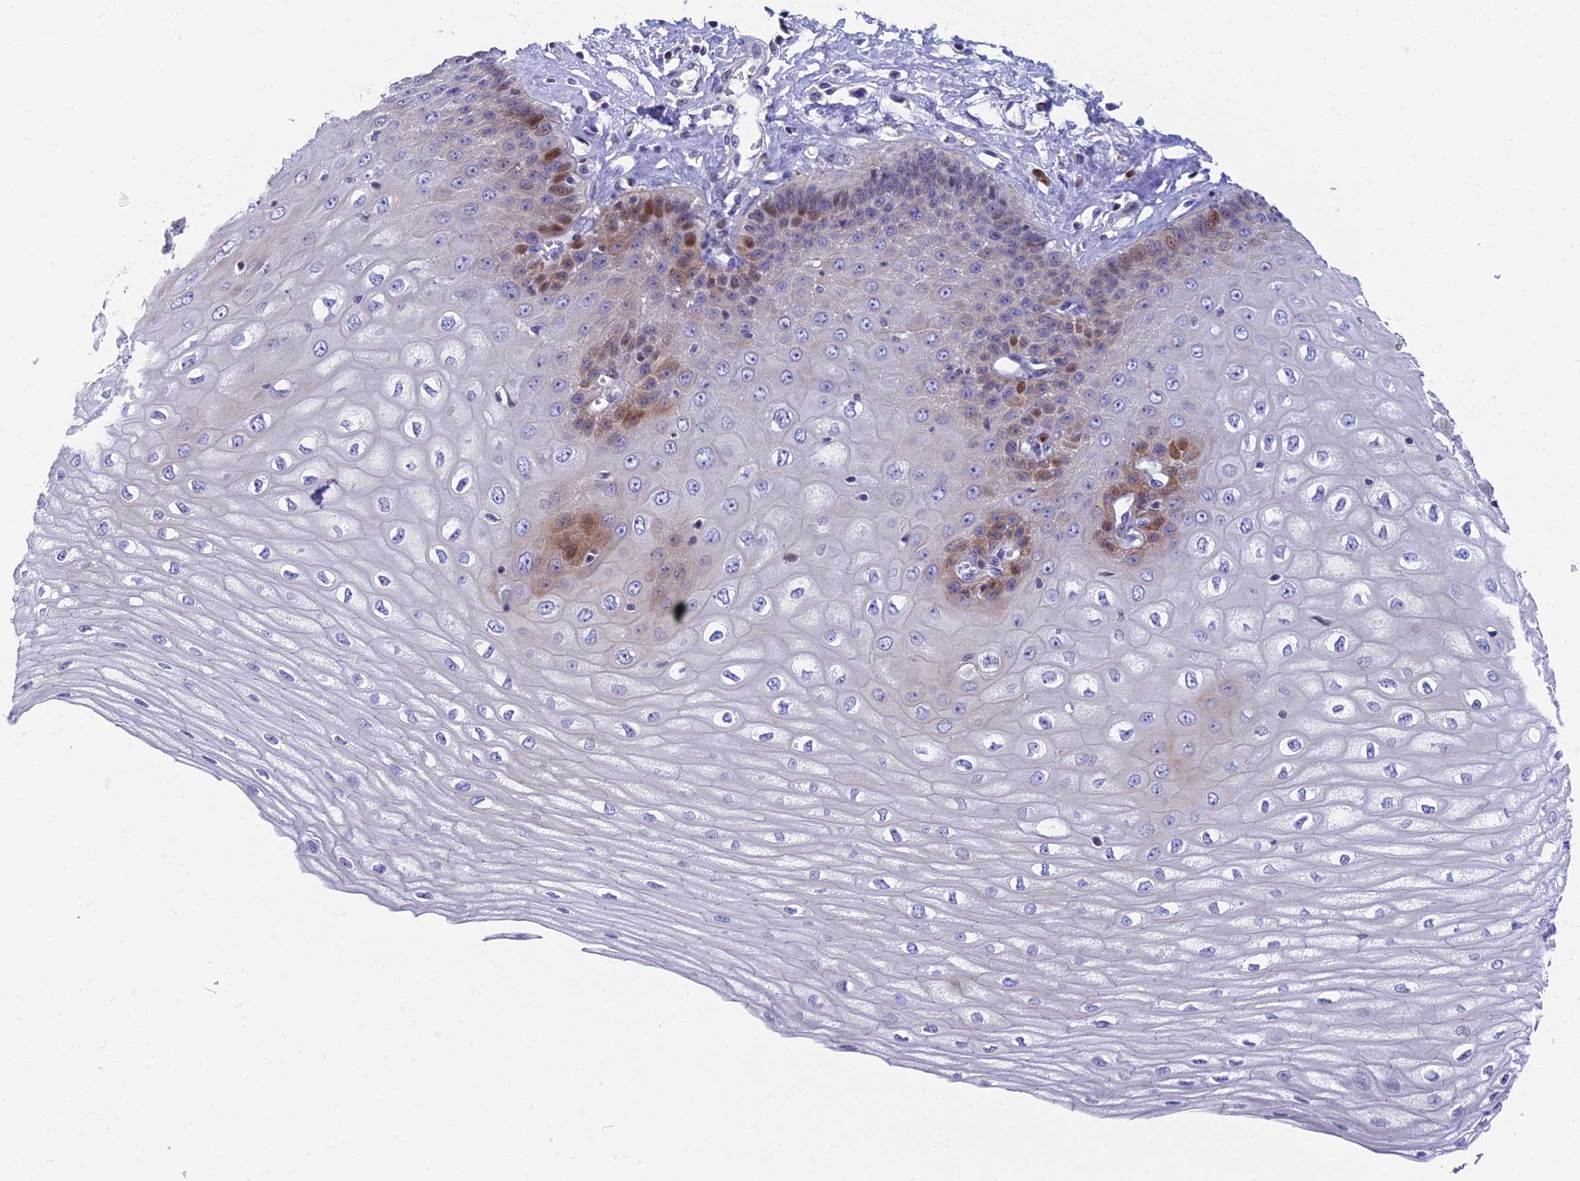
{"staining": {"intensity": "moderate", "quantity": "<25%", "location": "nuclear"}, "tissue": "esophagus", "cell_type": "Squamous epithelial cells", "image_type": "normal", "snomed": [{"axis": "morphology", "description": "Normal tissue, NOS"}, {"axis": "topography", "description": "Esophagus"}], "caption": "Brown immunohistochemical staining in benign esophagus exhibits moderate nuclear positivity in about <25% of squamous epithelial cells.", "gene": "NKPD1", "patient": {"sex": "male", "age": 60}}